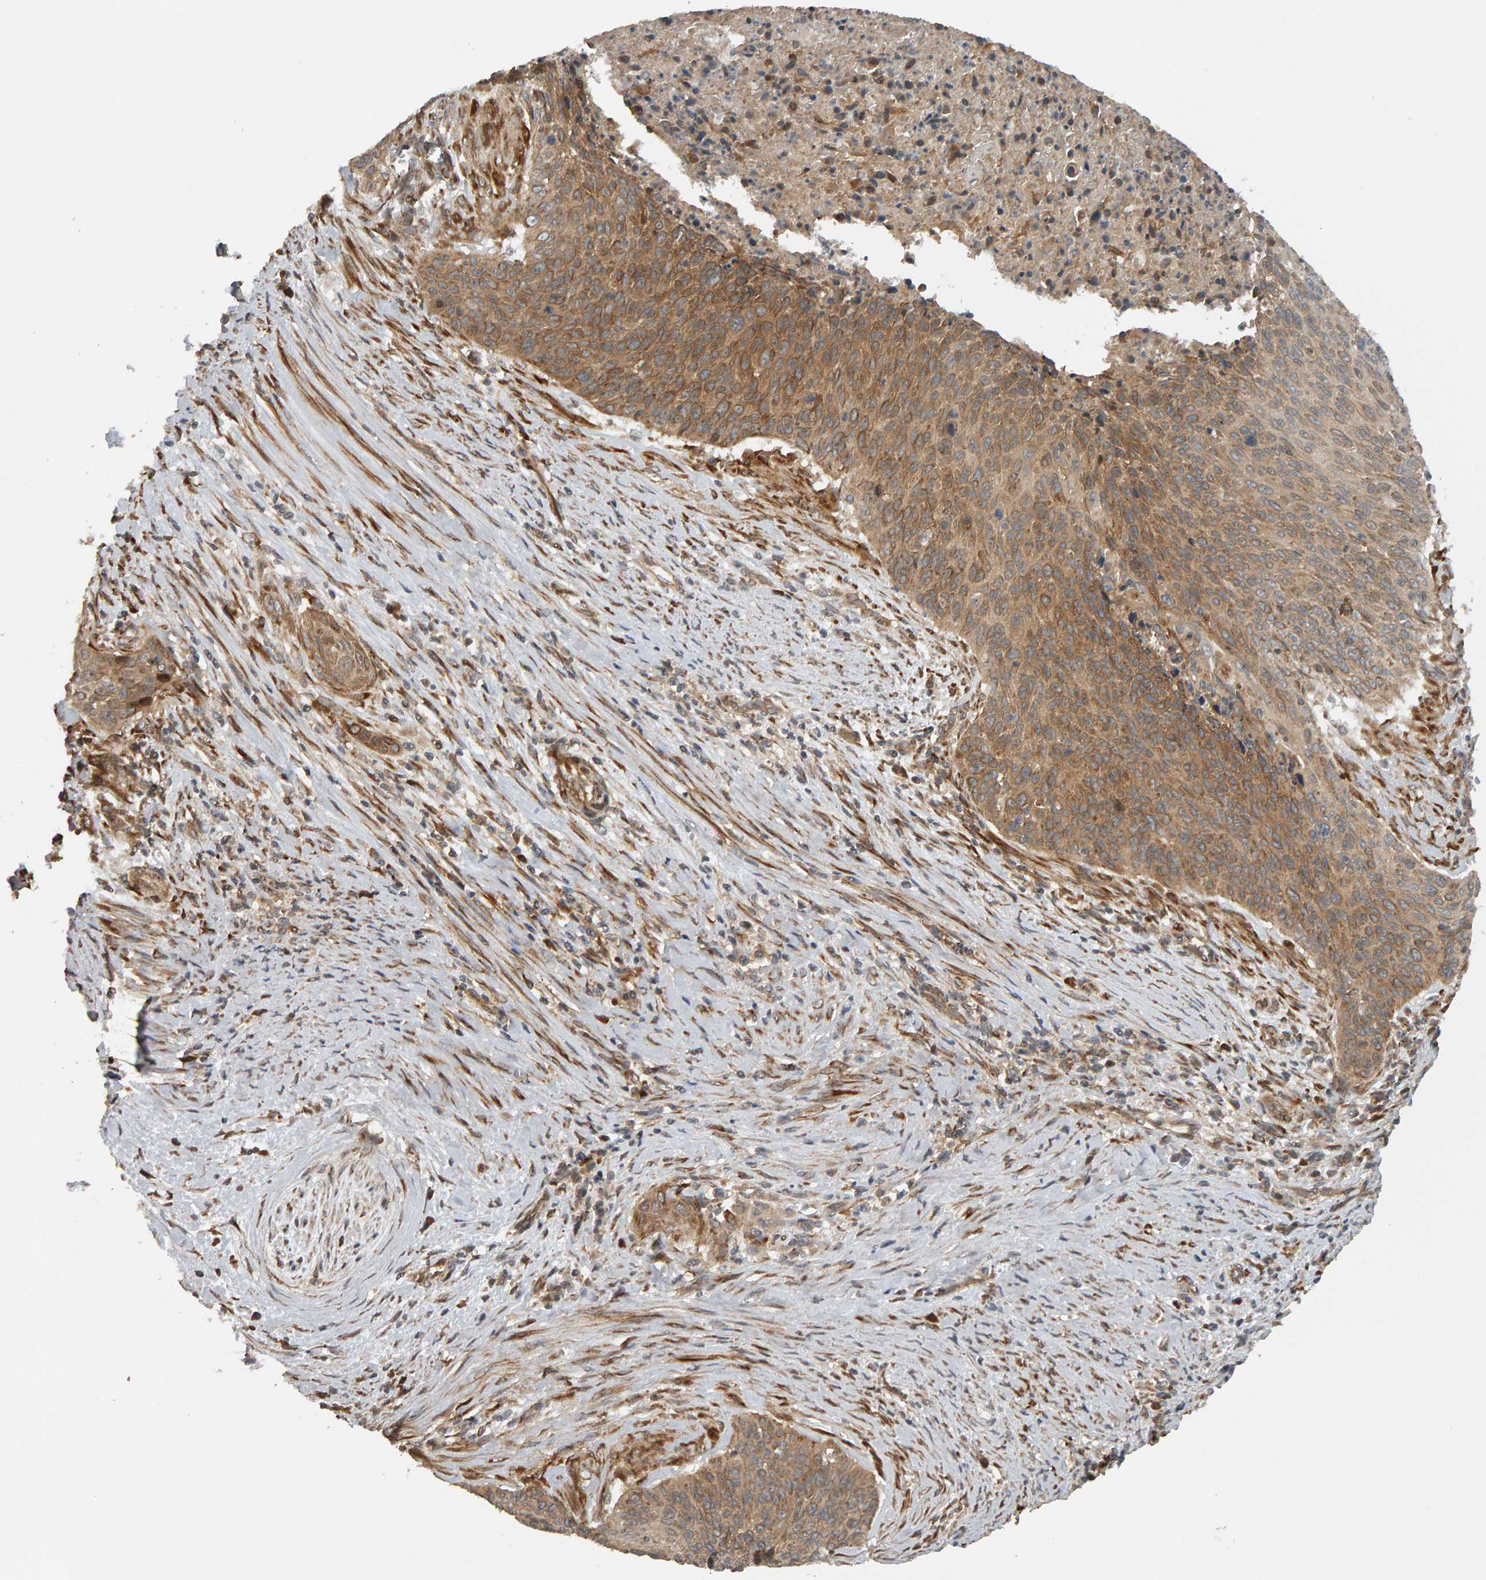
{"staining": {"intensity": "moderate", "quantity": ">75%", "location": "cytoplasmic/membranous"}, "tissue": "cervical cancer", "cell_type": "Tumor cells", "image_type": "cancer", "snomed": [{"axis": "morphology", "description": "Squamous cell carcinoma, NOS"}, {"axis": "topography", "description": "Cervix"}], "caption": "Cervical cancer tissue displays moderate cytoplasmic/membranous staining in approximately >75% of tumor cells", "gene": "ZFAND1", "patient": {"sex": "female", "age": 55}}